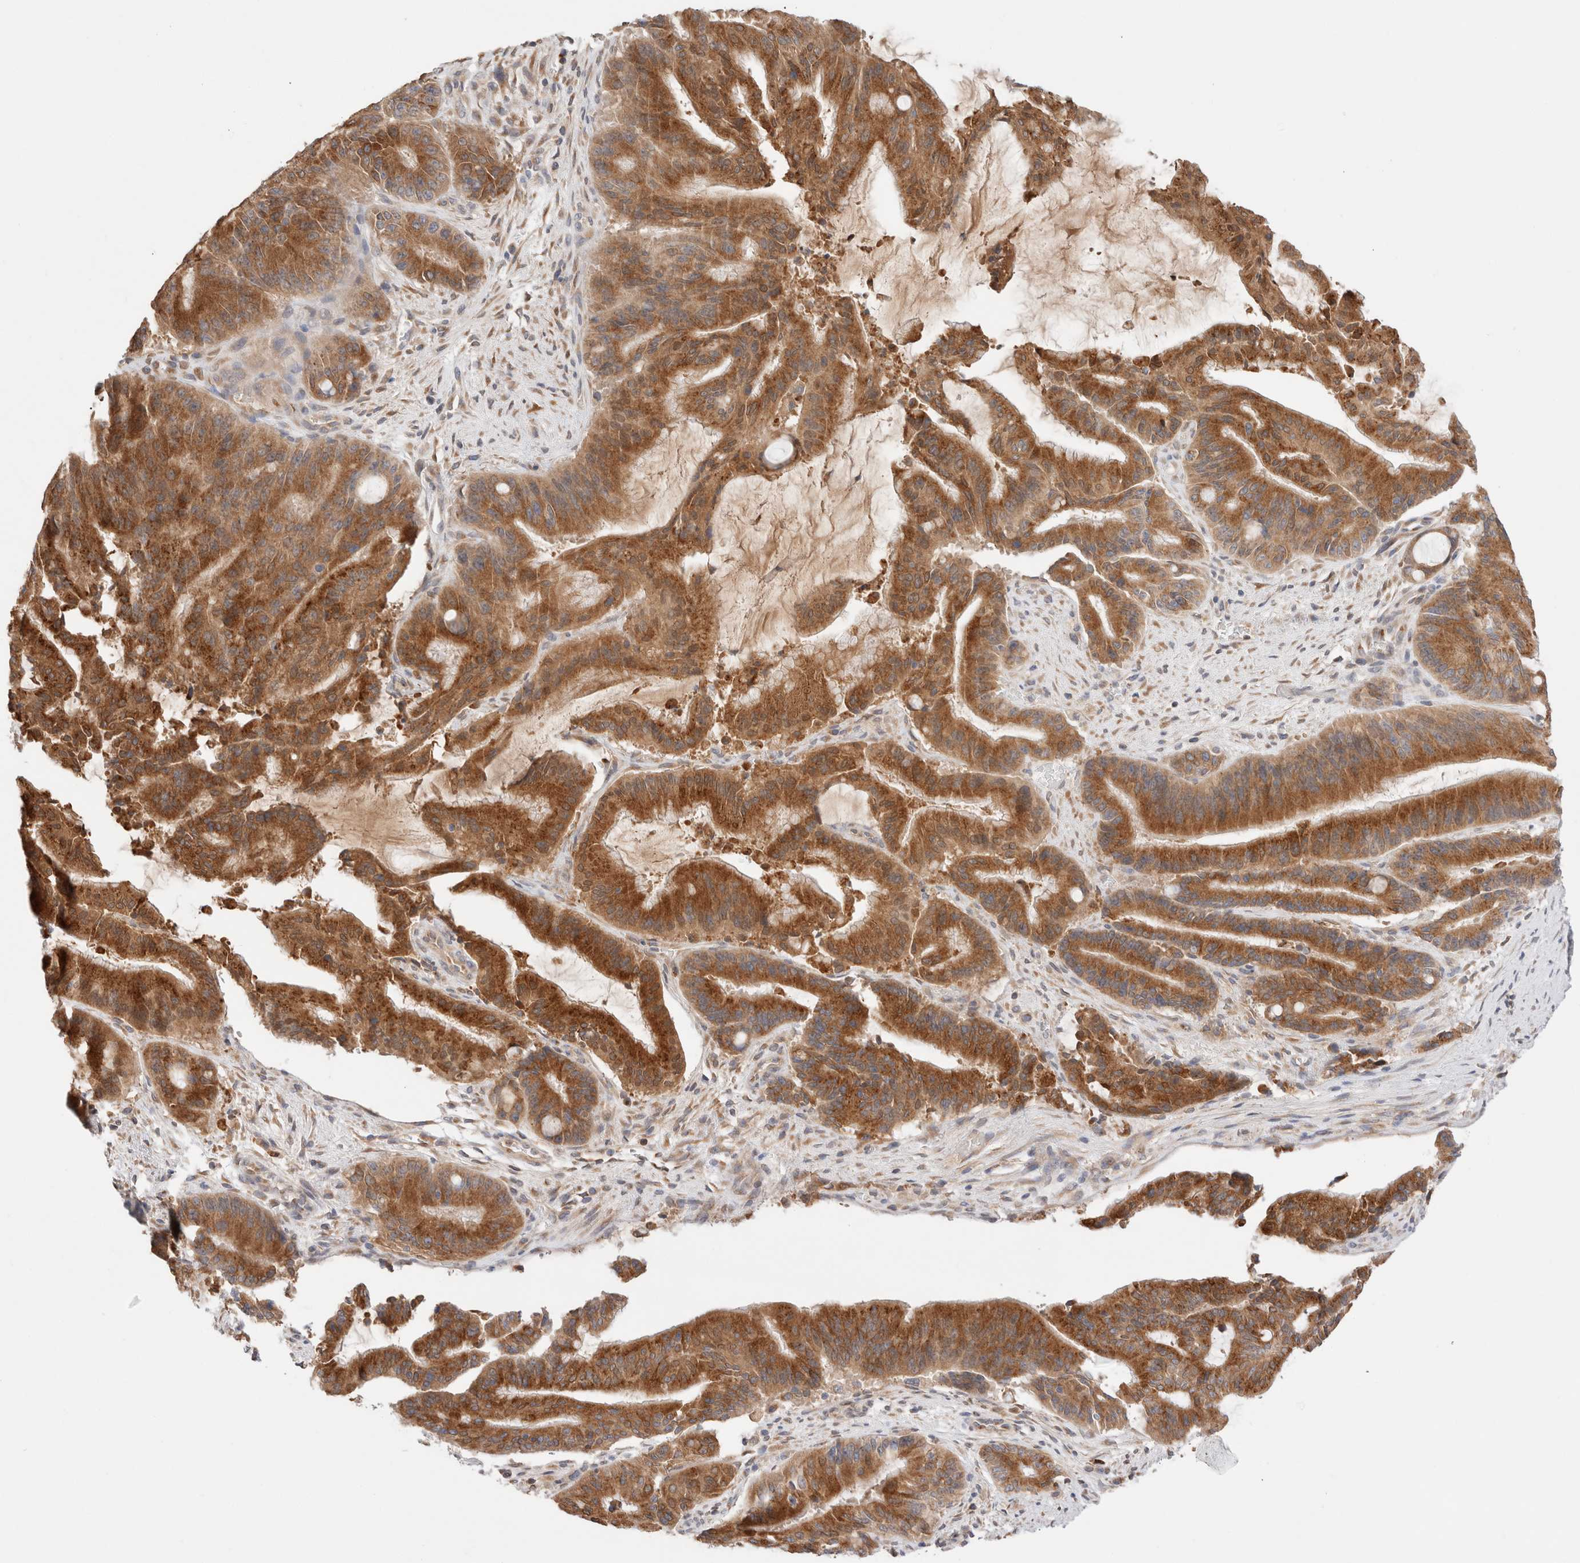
{"staining": {"intensity": "strong", "quantity": ">75%", "location": "cytoplasmic/membranous"}, "tissue": "liver cancer", "cell_type": "Tumor cells", "image_type": "cancer", "snomed": [{"axis": "morphology", "description": "Normal tissue, NOS"}, {"axis": "morphology", "description": "Cholangiocarcinoma"}, {"axis": "topography", "description": "Liver"}, {"axis": "topography", "description": "Peripheral nerve tissue"}], "caption": "IHC (DAB (3,3'-diaminobenzidine)) staining of human liver cholangiocarcinoma reveals strong cytoplasmic/membranous protein expression in about >75% of tumor cells.", "gene": "LMAN2L", "patient": {"sex": "female", "age": 73}}